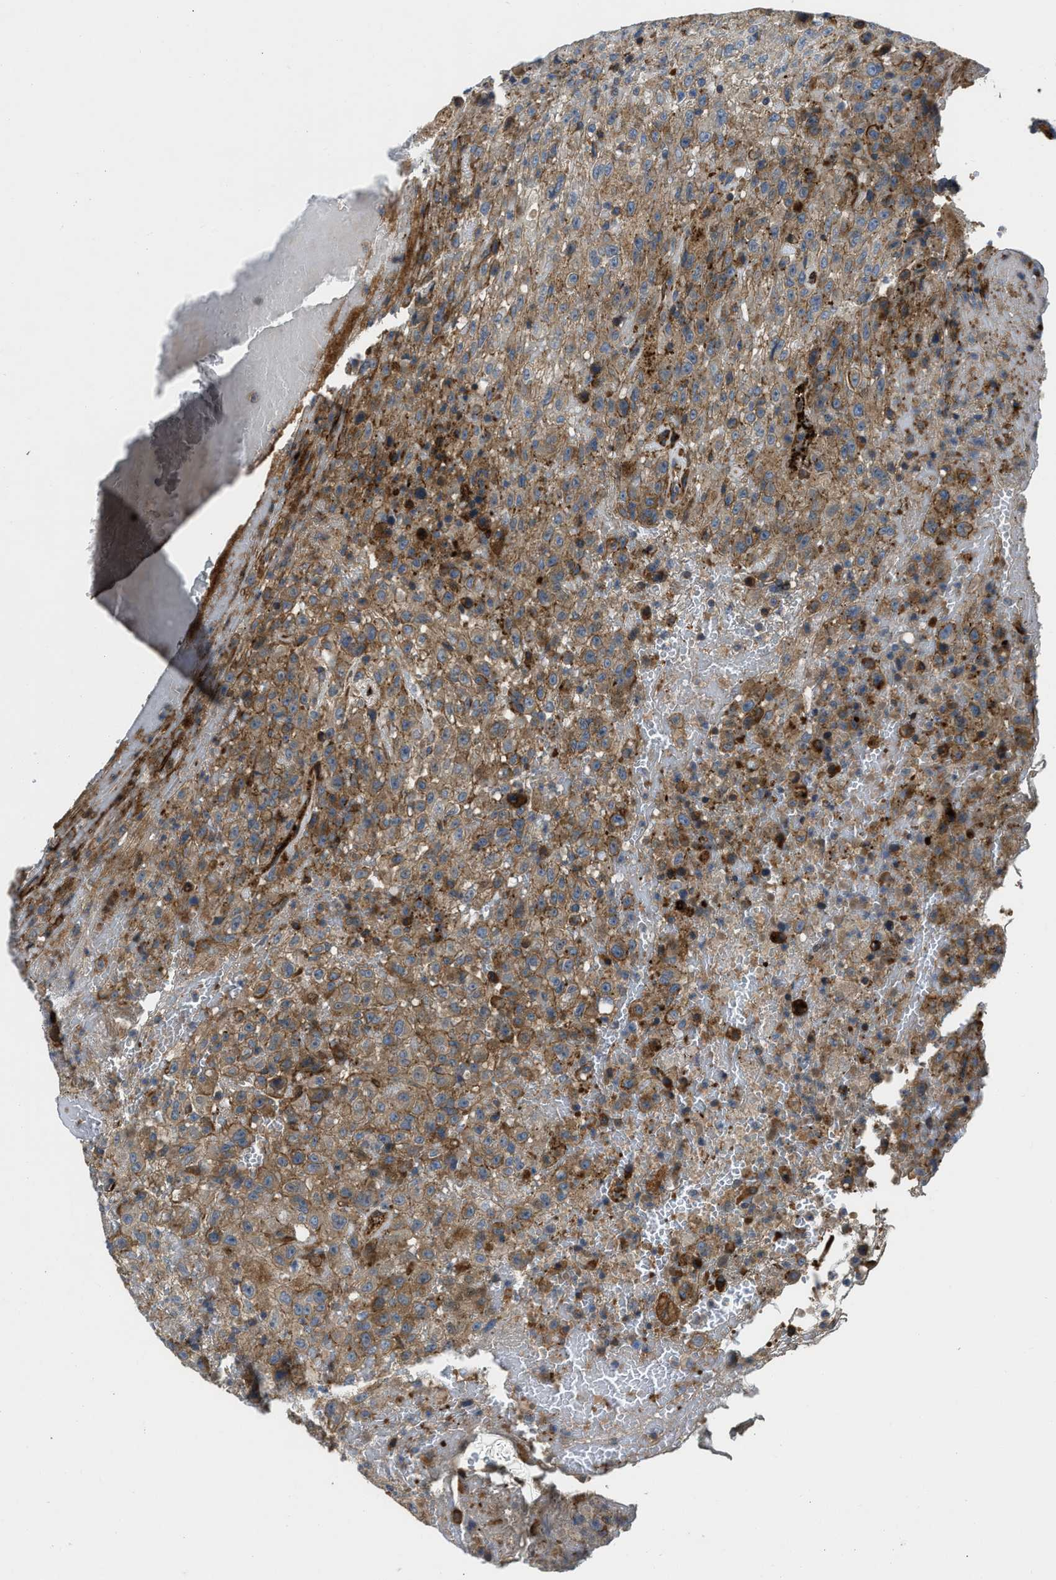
{"staining": {"intensity": "moderate", "quantity": "25%-75%", "location": "cytoplasmic/membranous"}, "tissue": "urothelial cancer", "cell_type": "Tumor cells", "image_type": "cancer", "snomed": [{"axis": "morphology", "description": "Urothelial carcinoma, High grade"}, {"axis": "topography", "description": "Urinary bladder"}], "caption": "High-grade urothelial carcinoma stained with DAB immunohistochemistry (IHC) demonstrates medium levels of moderate cytoplasmic/membranous expression in approximately 25%-75% of tumor cells.", "gene": "NYNRIN", "patient": {"sex": "male", "age": 46}}